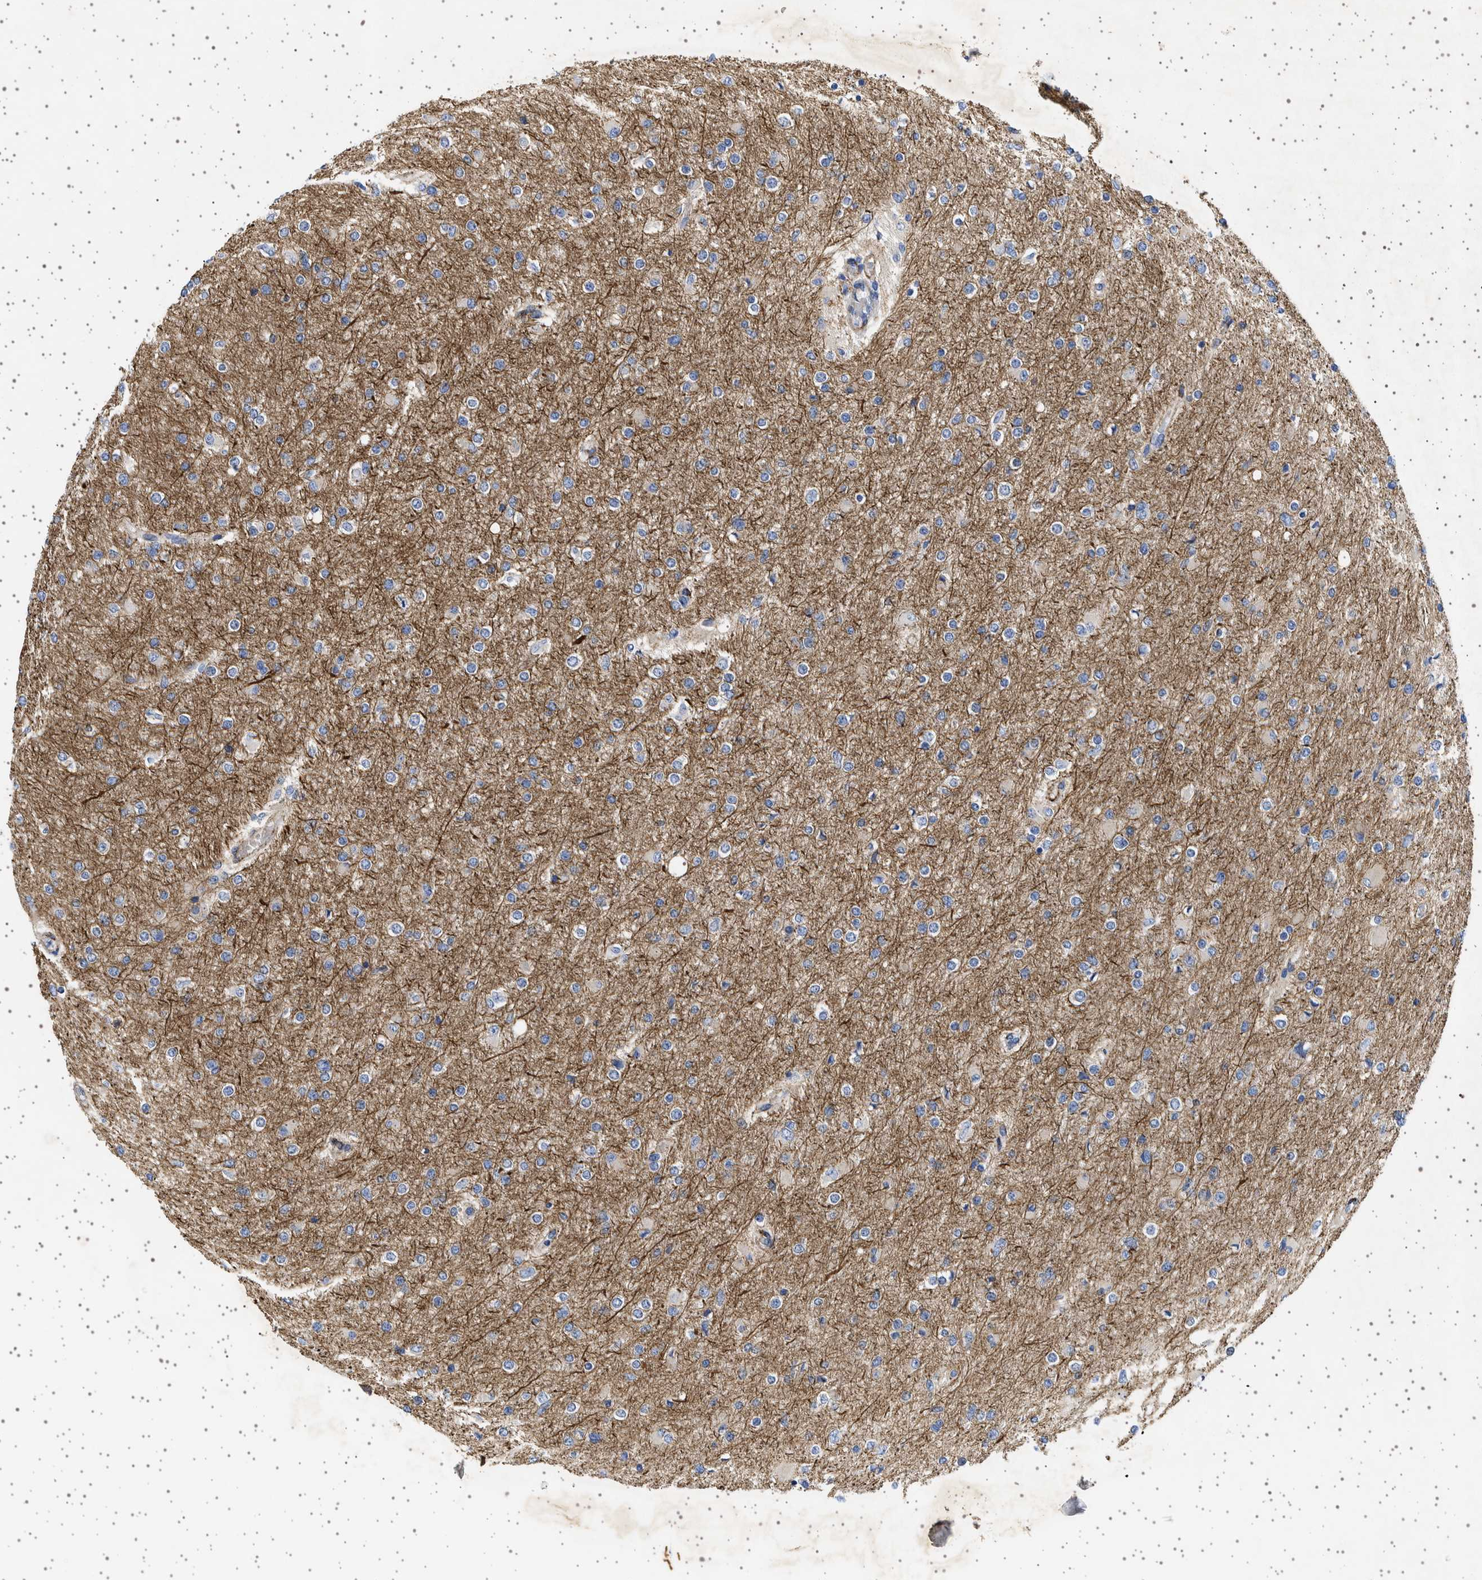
{"staining": {"intensity": "negative", "quantity": "none", "location": "none"}, "tissue": "glioma", "cell_type": "Tumor cells", "image_type": "cancer", "snomed": [{"axis": "morphology", "description": "Glioma, malignant, High grade"}, {"axis": "topography", "description": "Cerebral cortex"}], "caption": "High magnification brightfield microscopy of glioma stained with DAB (brown) and counterstained with hematoxylin (blue): tumor cells show no significant expression.", "gene": "SEPTIN4", "patient": {"sex": "female", "age": 36}}